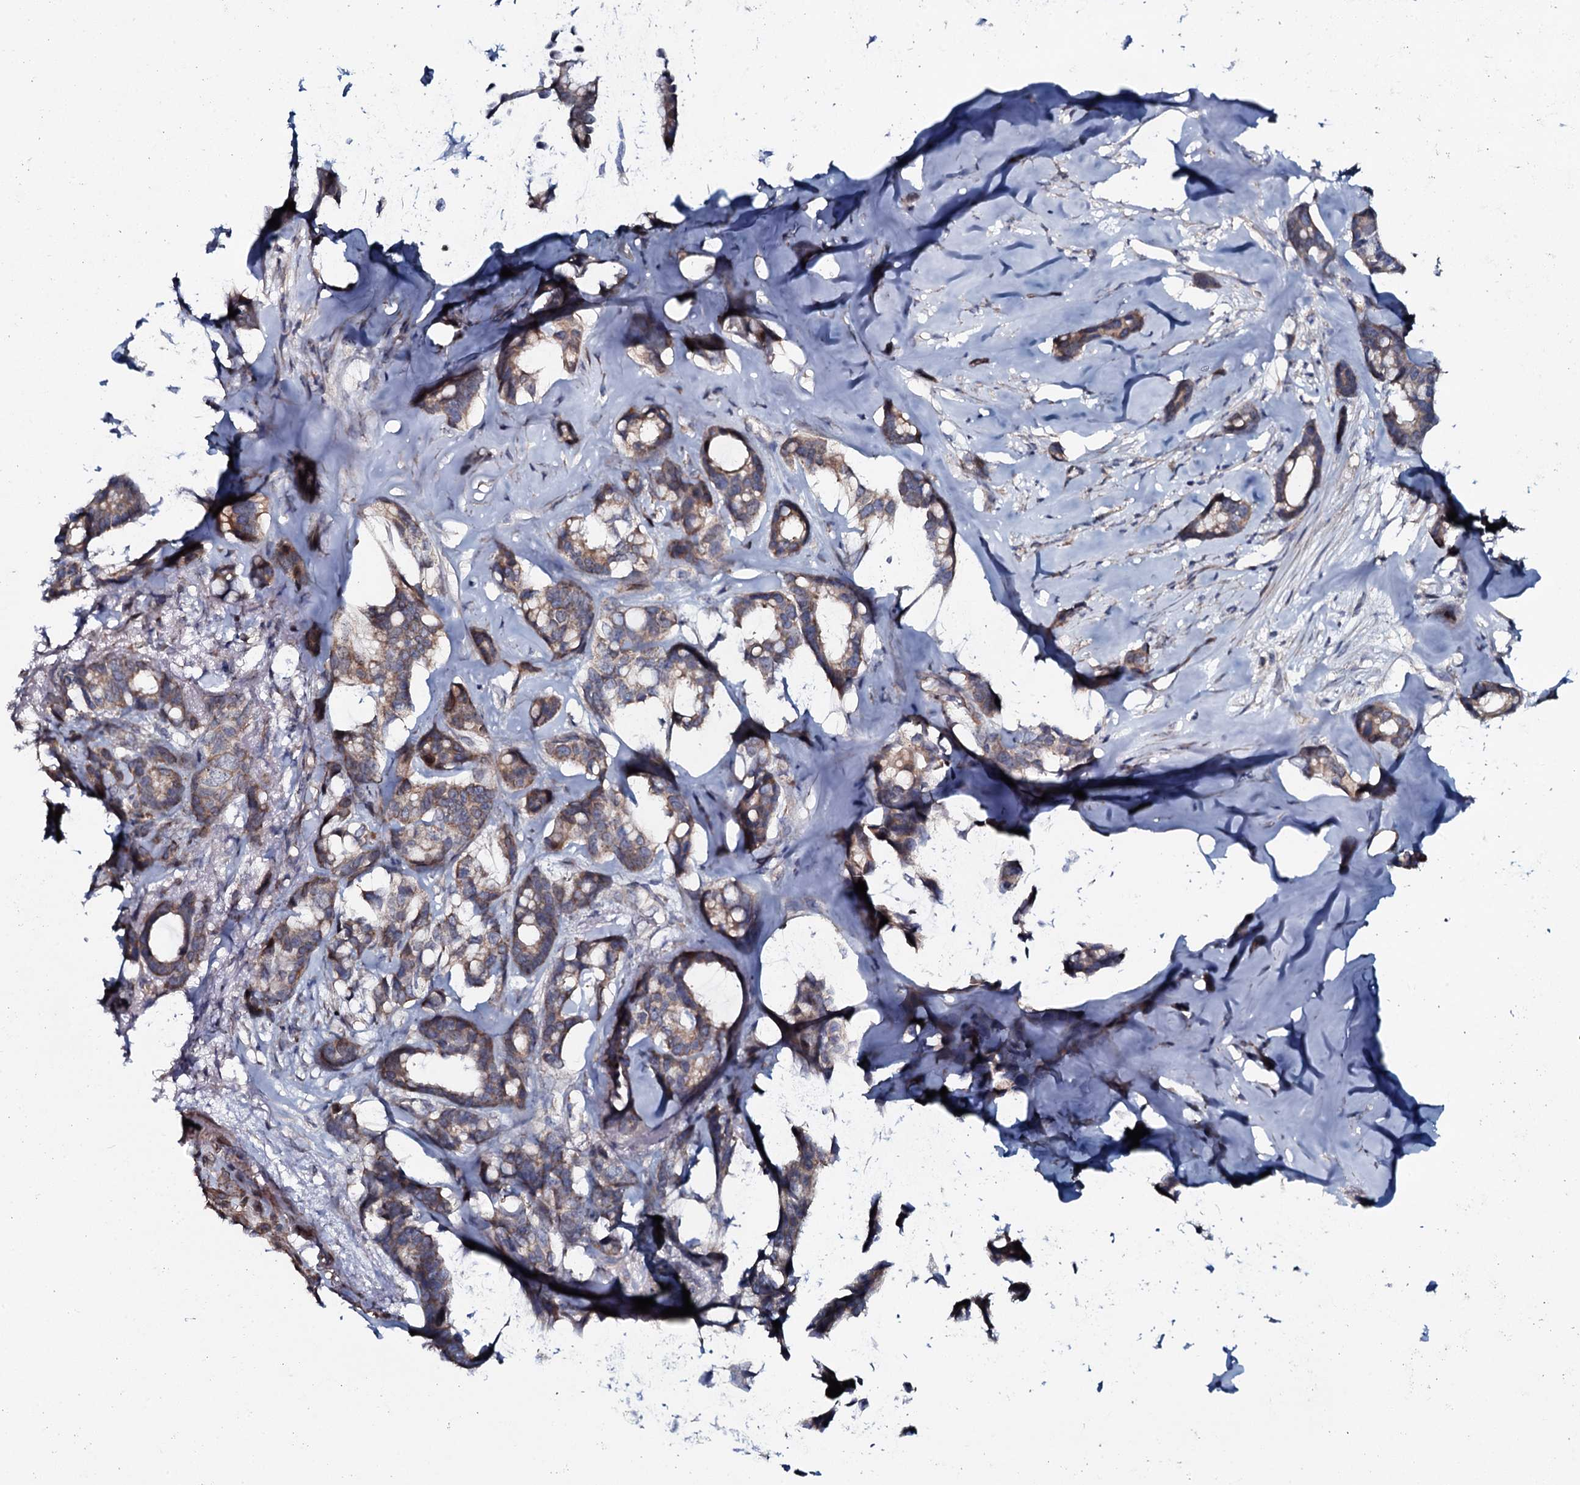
{"staining": {"intensity": "weak", "quantity": ">75%", "location": "cytoplasmic/membranous"}, "tissue": "breast cancer", "cell_type": "Tumor cells", "image_type": "cancer", "snomed": [{"axis": "morphology", "description": "Duct carcinoma"}, {"axis": "topography", "description": "Breast"}], "caption": "Breast cancer (invasive ductal carcinoma) stained with a protein marker shows weak staining in tumor cells.", "gene": "KCTD4", "patient": {"sex": "female", "age": 87}}